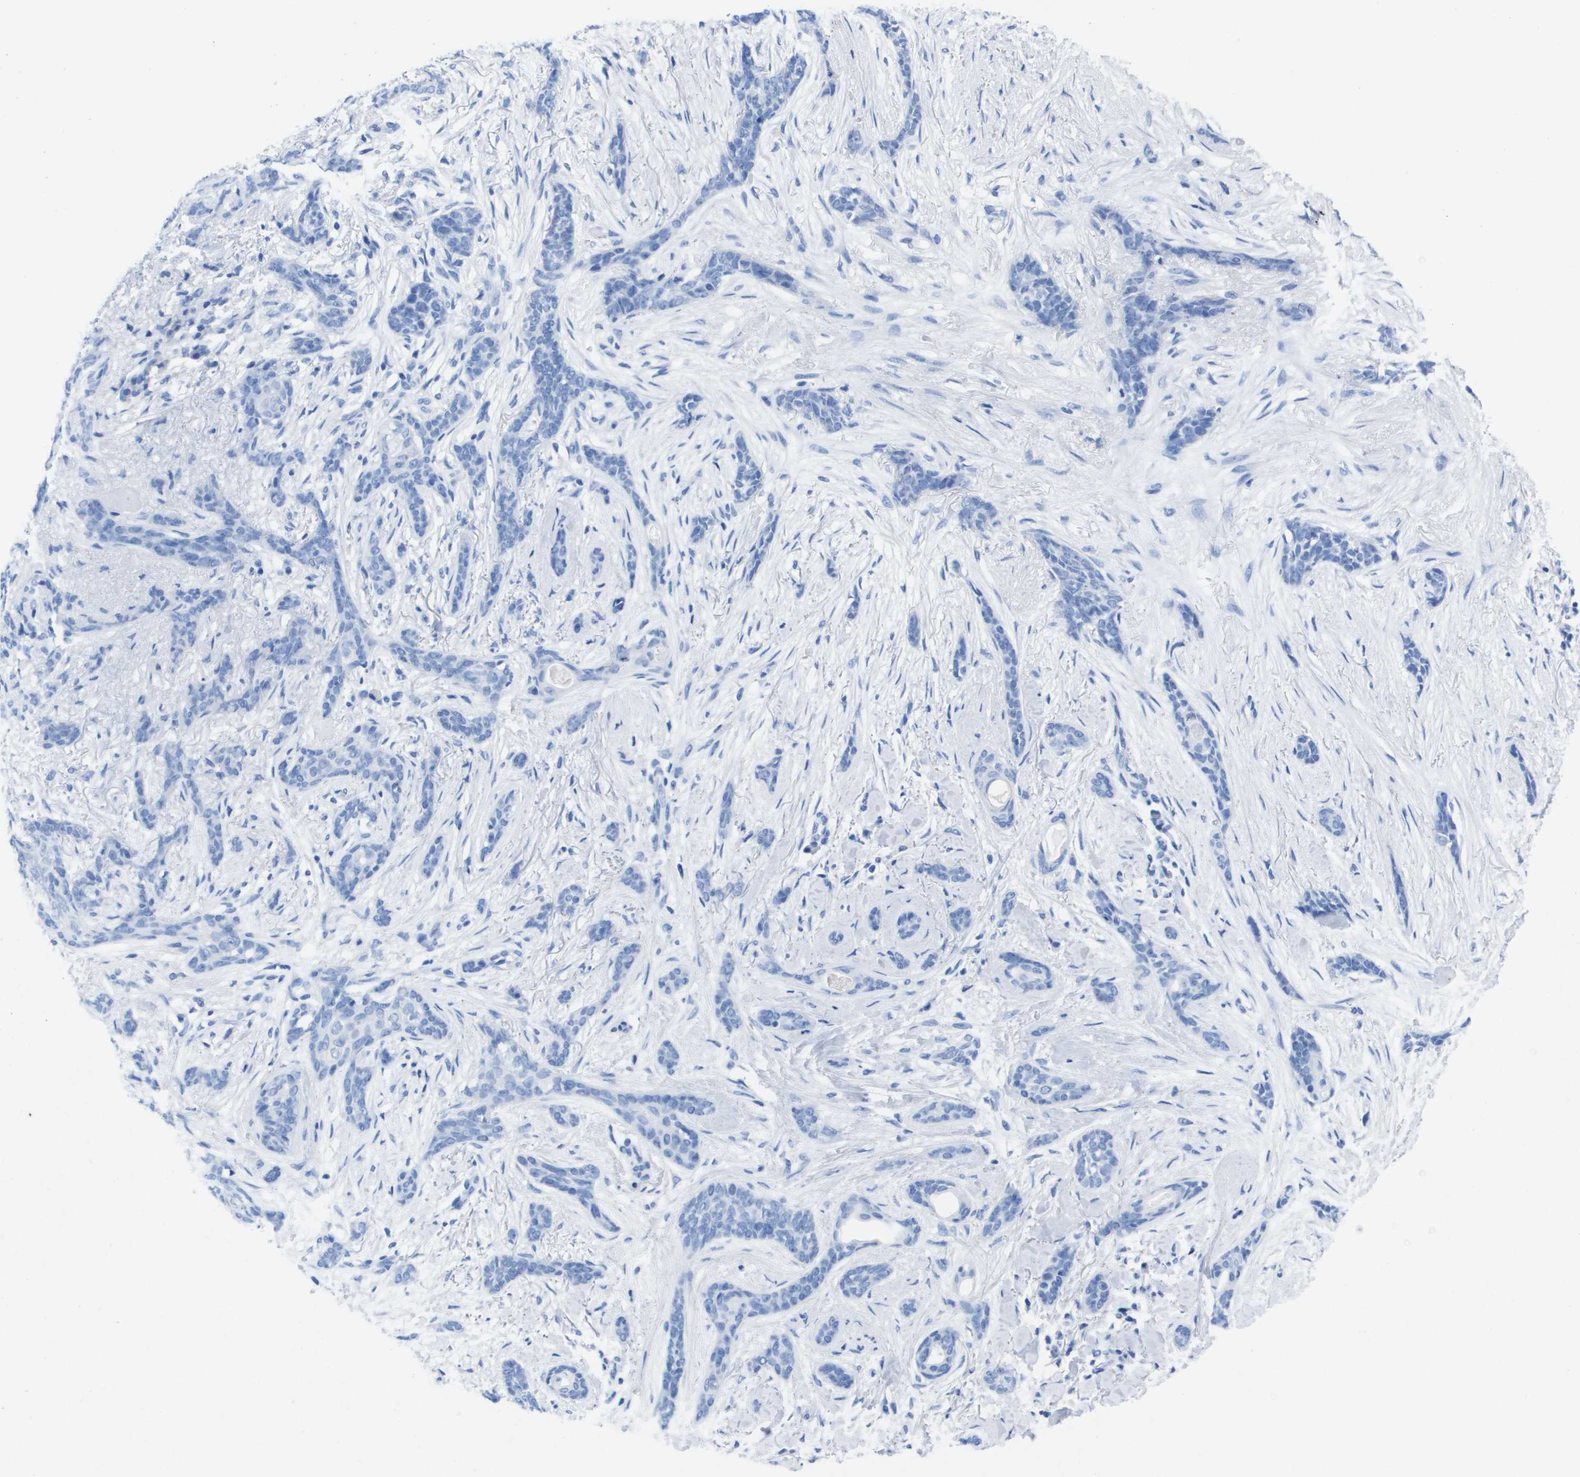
{"staining": {"intensity": "negative", "quantity": "none", "location": "none"}, "tissue": "skin cancer", "cell_type": "Tumor cells", "image_type": "cancer", "snomed": [{"axis": "morphology", "description": "Basal cell carcinoma"}, {"axis": "morphology", "description": "Adnexal tumor, benign"}, {"axis": "topography", "description": "Skin"}], "caption": "DAB immunohistochemical staining of human skin benign adnexal tumor shows no significant positivity in tumor cells.", "gene": "KCNA3", "patient": {"sex": "female", "age": 42}}